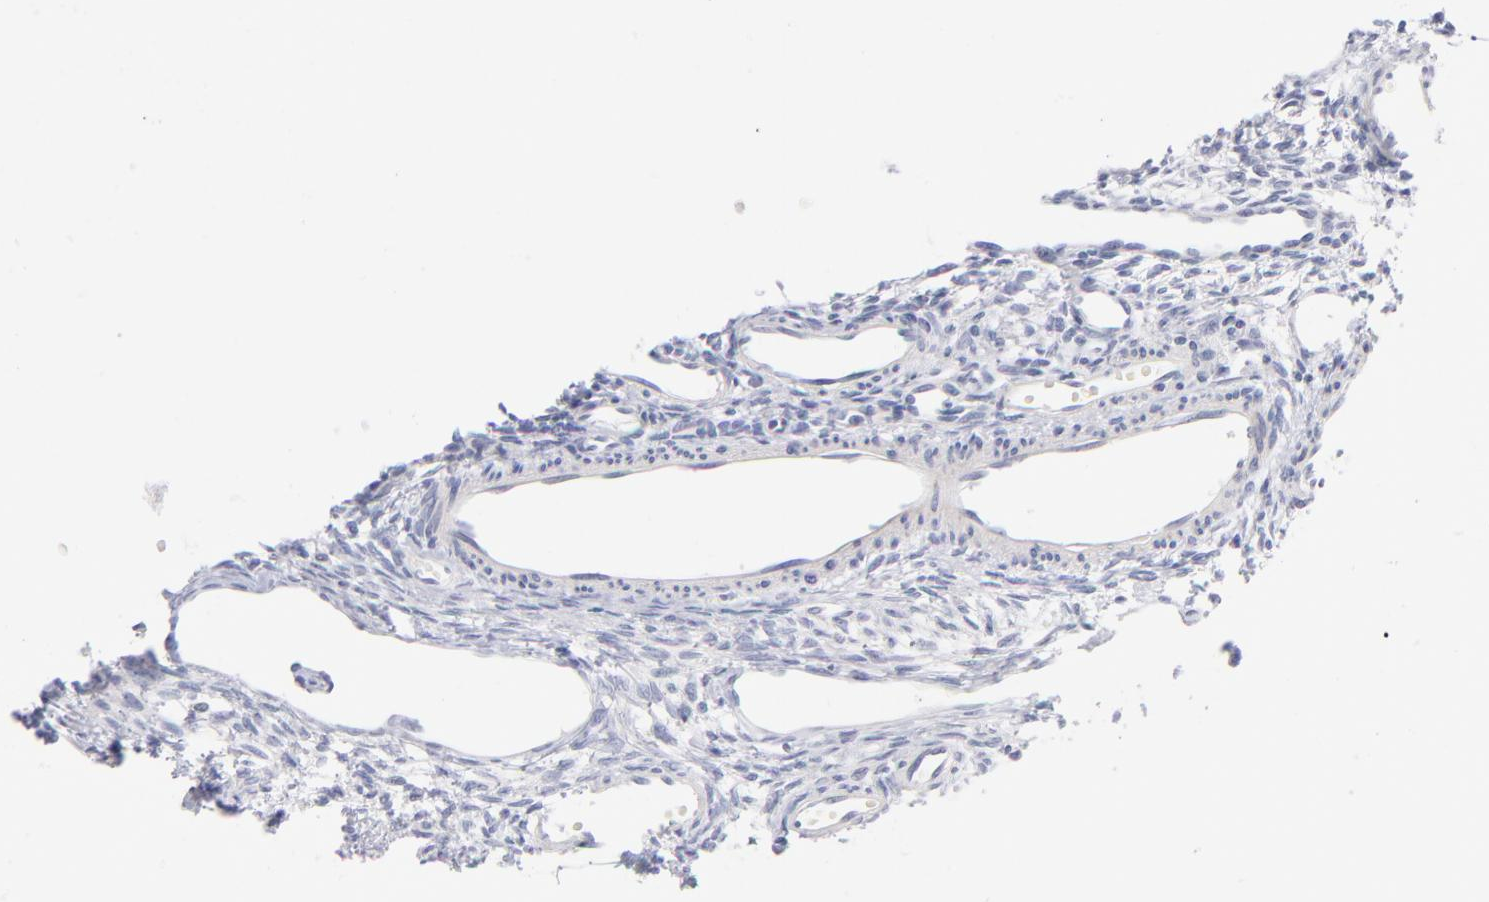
{"staining": {"intensity": "negative", "quantity": "none", "location": "none"}, "tissue": "ovary", "cell_type": "Ovarian stroma cells", "image_type": "normal", "snomed": [{"axis": "morphology", "description": "Normal tissue, NOS"}, {"axis": "topography", "description": "Ovary"}], "caption": "The IHC image has no significant staining in ovarian stroma cells of ovary. The staining was performed using DAB (3,3'-diaminobenzidine) to visualize the protein expression in brown, while the nuclei were stained in blue with hematoxylin (Magnification: 20x).", "gene": "MTHFD2", "patient": {"sex": "female", "age": 33}}